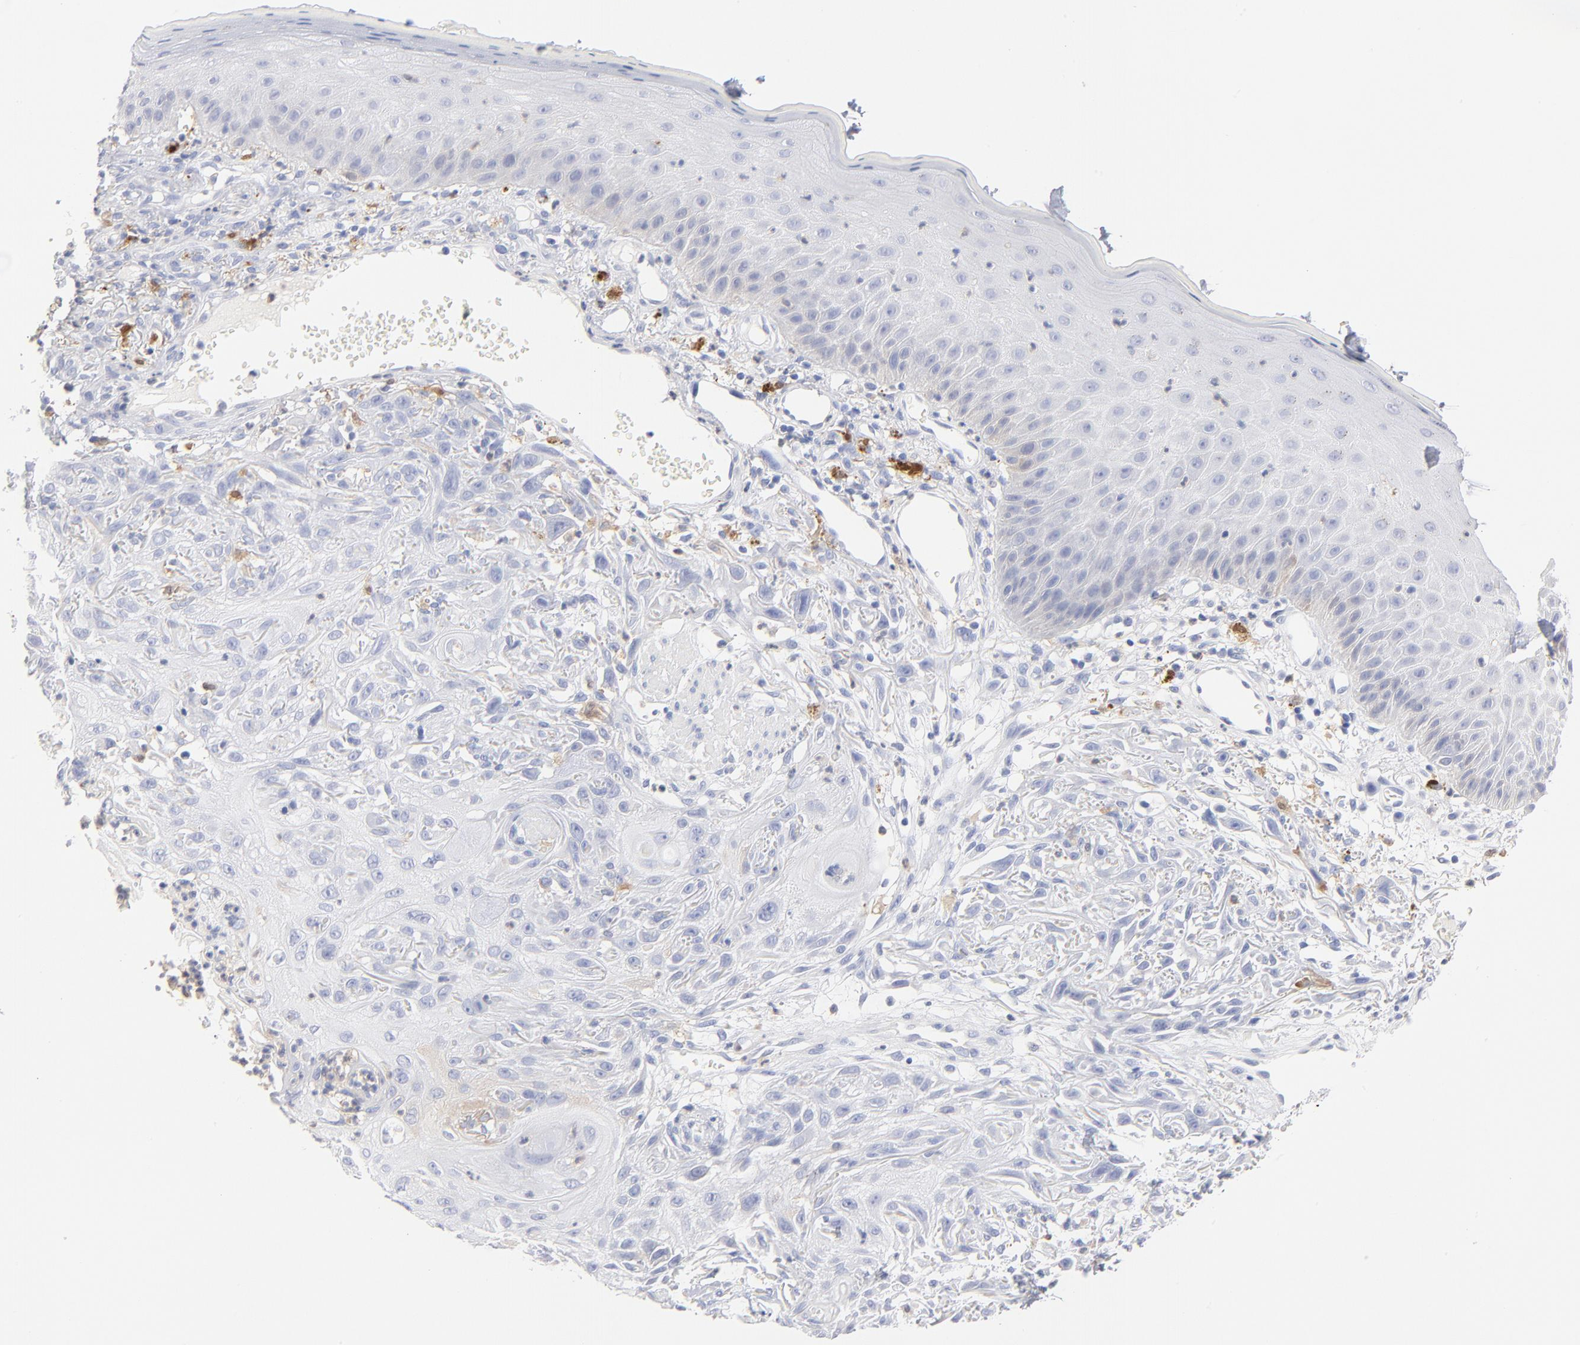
{"staining": {"intensity": "negative", "quantity": "none", "location": "none"}, "tissue": "skin cancer", "cell_type": "Tumor cells", "image_type": "cancer", "snomed": [{"axis": "morphology", "description": "Squamous cell carcinoma, NOS"}, {"axis": "topography", "description": "Skin"}], "caption": "Immunohistochemistry of squamous cell carcinoma (skin) displays no positivity in tumor cells.", "gene": "IFIT2", "patient": {"sex": "female", "age": 59}}